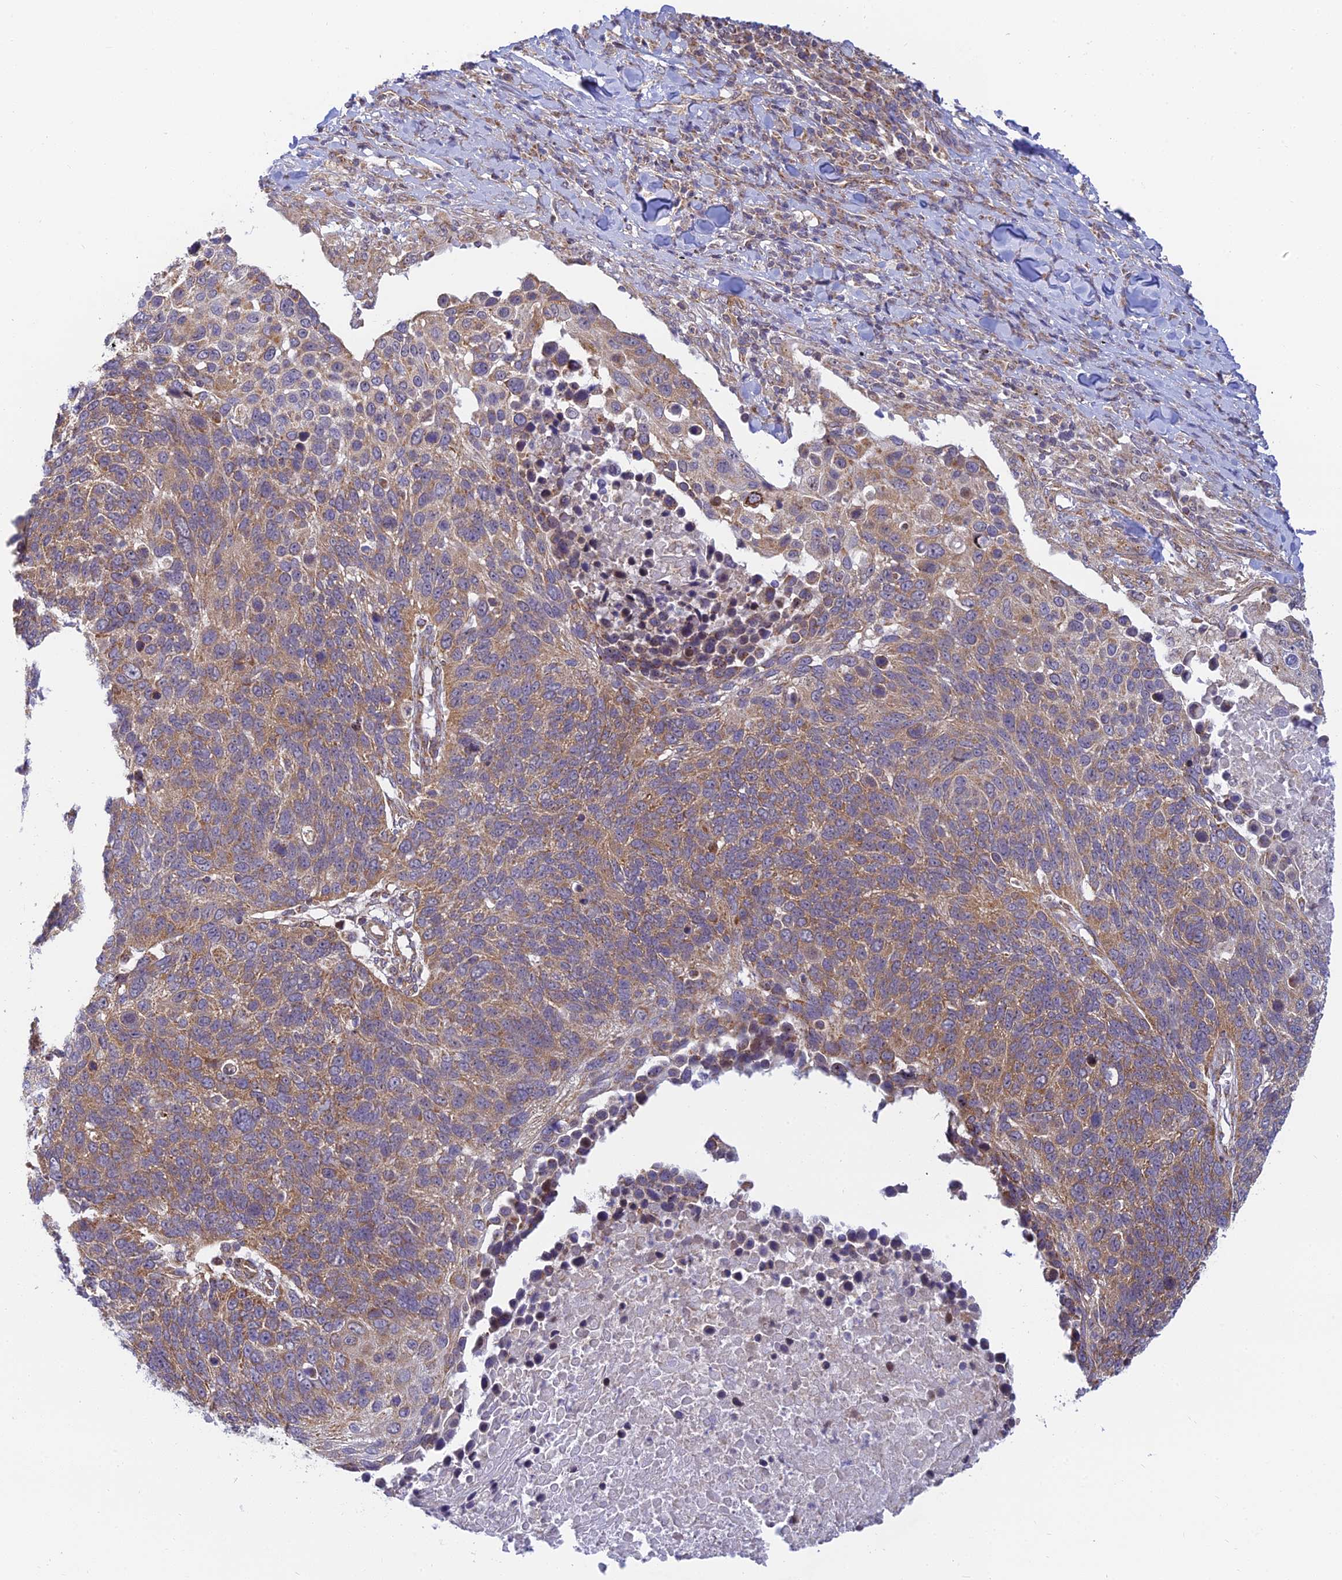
{"staining": {"intensity": "moderate", "quantity": ">75%", "location": "cytoplasmic/membranous"}, "tissue": "lung cancer", "cell_type": "Tumor cells", "image_type": "cancer", "snomed": [{"axis": "morphology", "description": "Normal tissue, NOS"}, {"axis": "morphology", "description": "Squamous cell carcinoma, NOS"}, {"axis": "topography", "description": "Lymph node"}, {"axis": "topography", "description": "Lung"}], "caption": "A brown stain shows moderate cytoplasmic/membranous positivity of a protein in lung cancer tumor cells.", "gene": "HOOK2", "patient": {"sex": "male", "age": 66}}